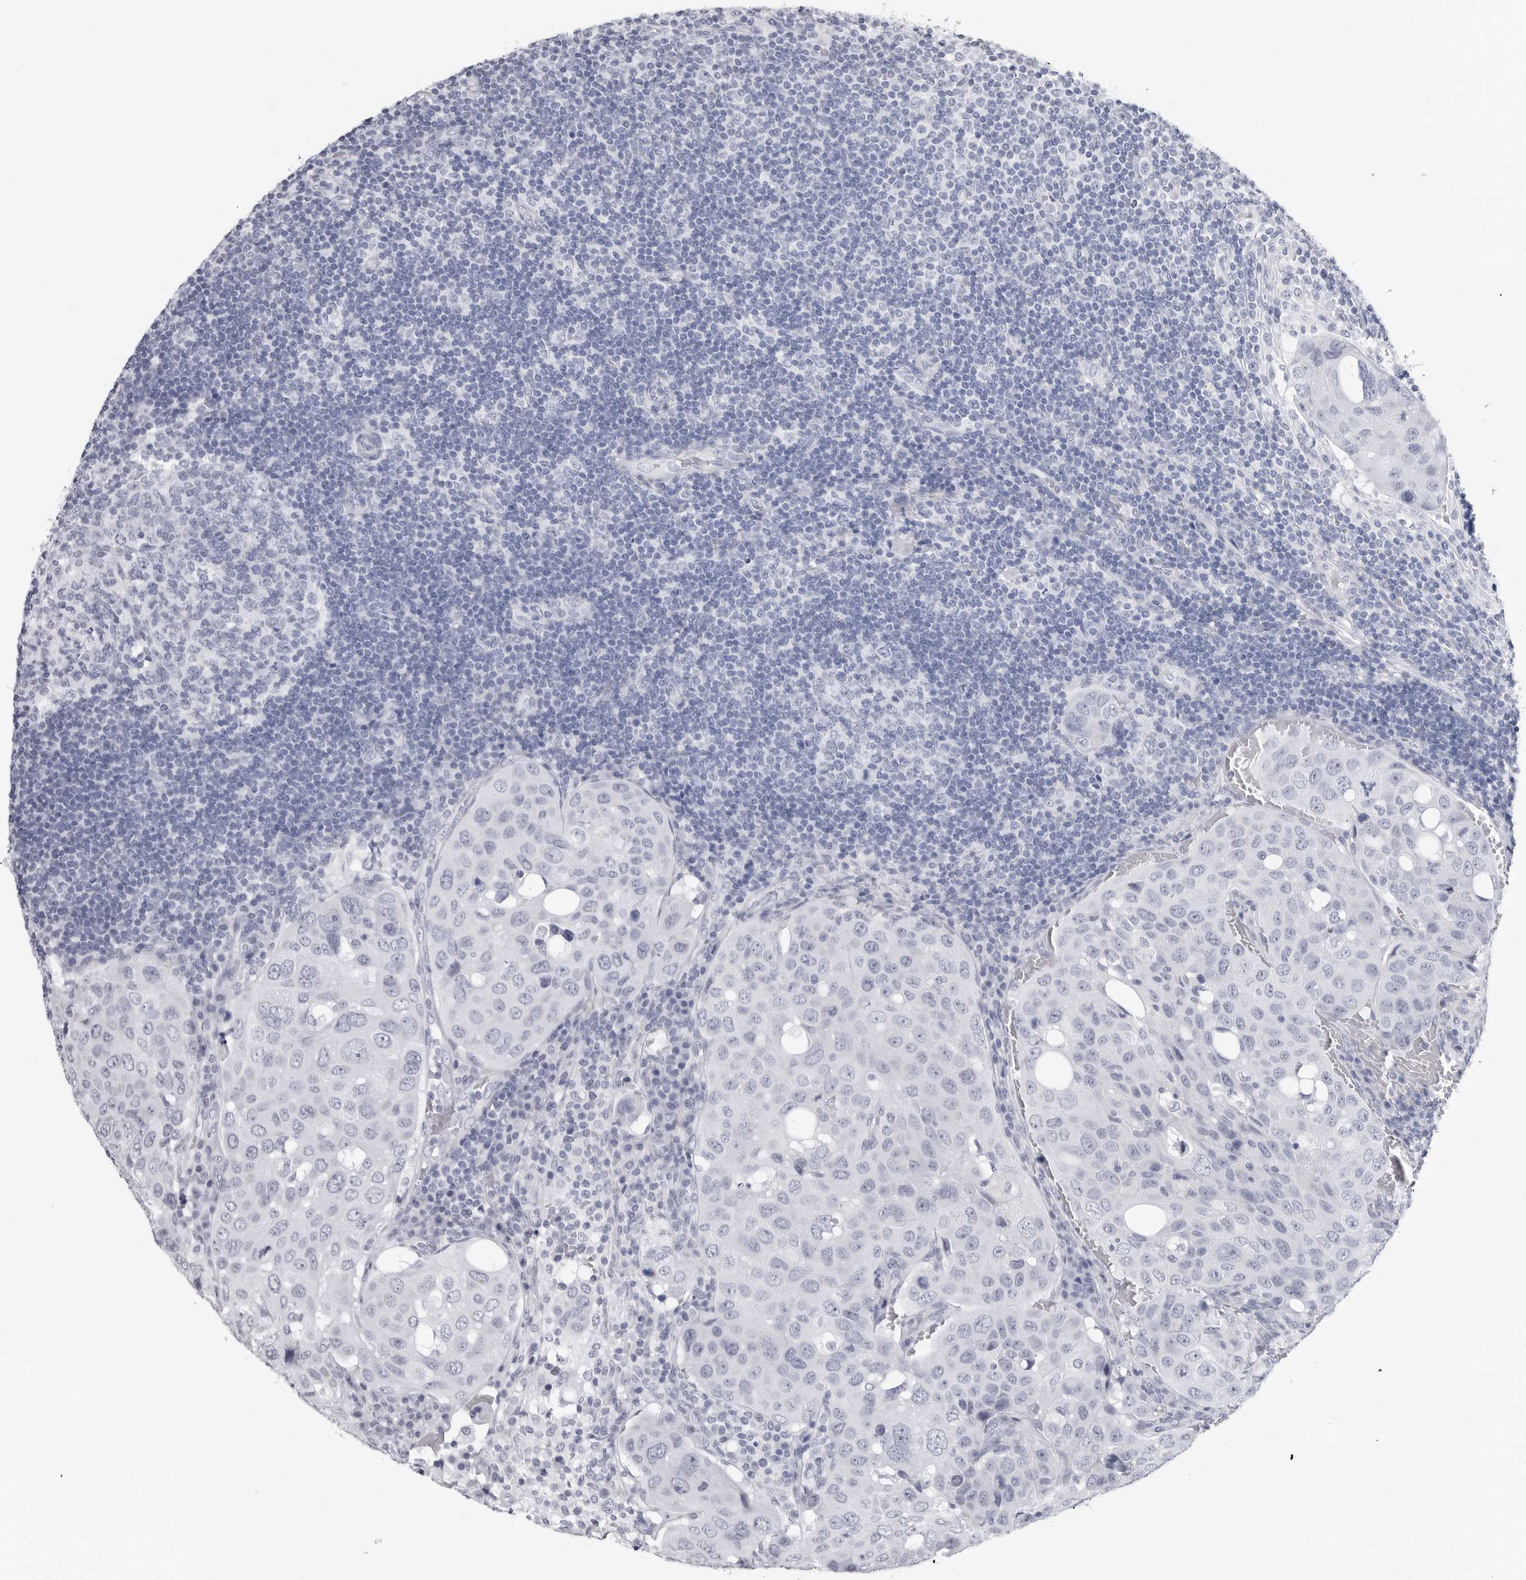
{"staining": {"intensity": "negative", "quantity": "none", "location": "none"}, "tissue": "urothelial cancer", "cell_type": "Tumor cells", "image_type": "cancer", "snomed": [{"axis": "morphology", "description": "Urothelial carcinoma, High grade"}, {"axis": "topography", "description": "Lymph node"}, {"axis": "topography", "description": "Urinary bladder"}], "caption": "DAB (3,3'-diaminobenzidine) immunohistochemical staining of human urothelial carcinoma (high-grade) exhibits no significant expression in tumor cells. (Stains: DAB (3,3'-diaminobenzidine) immunohistochemistry (IHC) with hematoxylin counter stain, Microscopy: brightfield microscopy at high magnification).", "gene": "CSH1", "patient": {"sex": "male", "age": 51}}